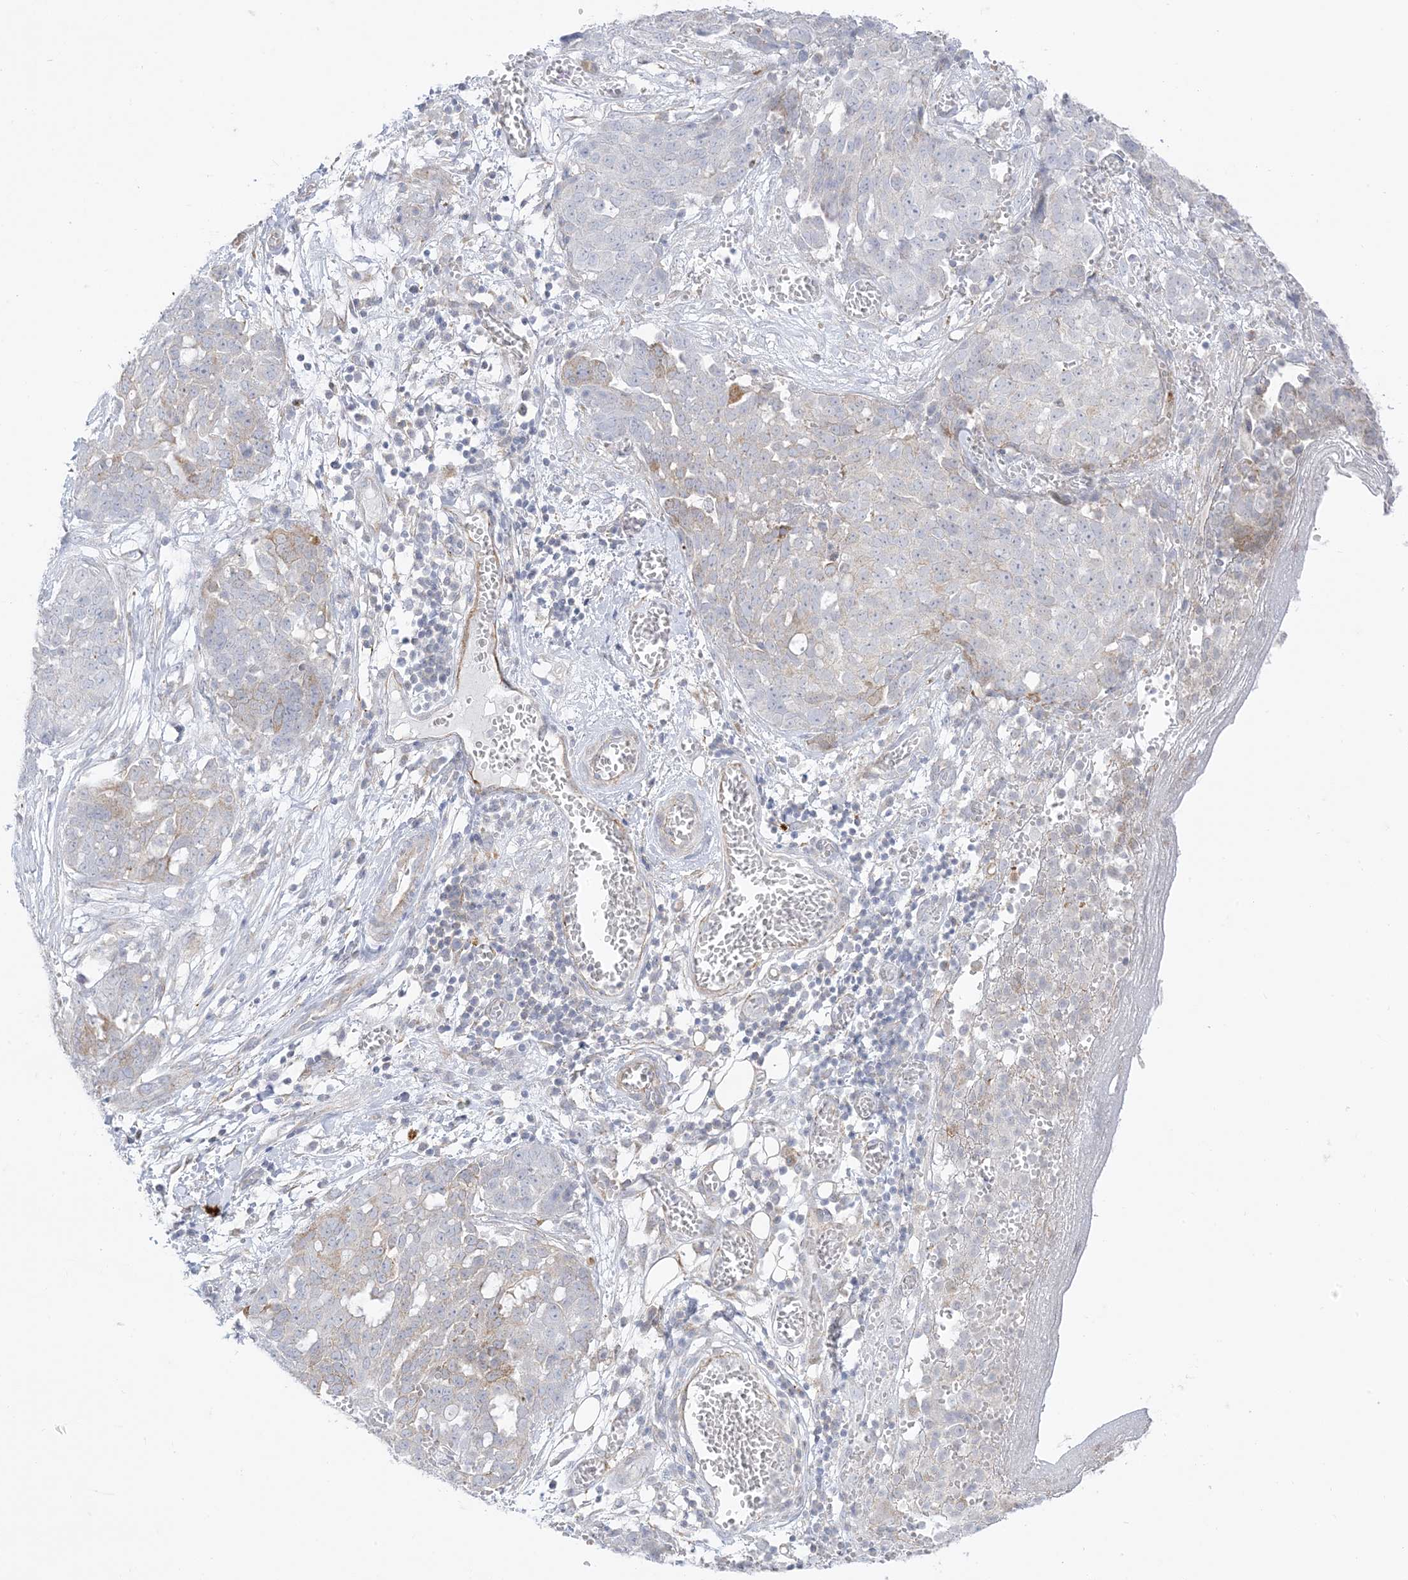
{"staining": {"intensity": "negative", "quantity": "none", "location": "none"}, "tissue": "ovarian cancer", "cell_type": "Tumor cells", "image_type": "cancer", "snomed": [{"axis": "morphology", "description": "Cystadenocarcinoma, serous, NOS"}, {"axis": "topography", "description": "Soft tissue"}, {"axis": "topography", "description": "Ovary"}], "caption": "There is no significant staining in tumor cells of serous cystadenocarcinoma (ovarian).", "gene": "RAC1", "patient": {"sex": "female", "age": 57}}